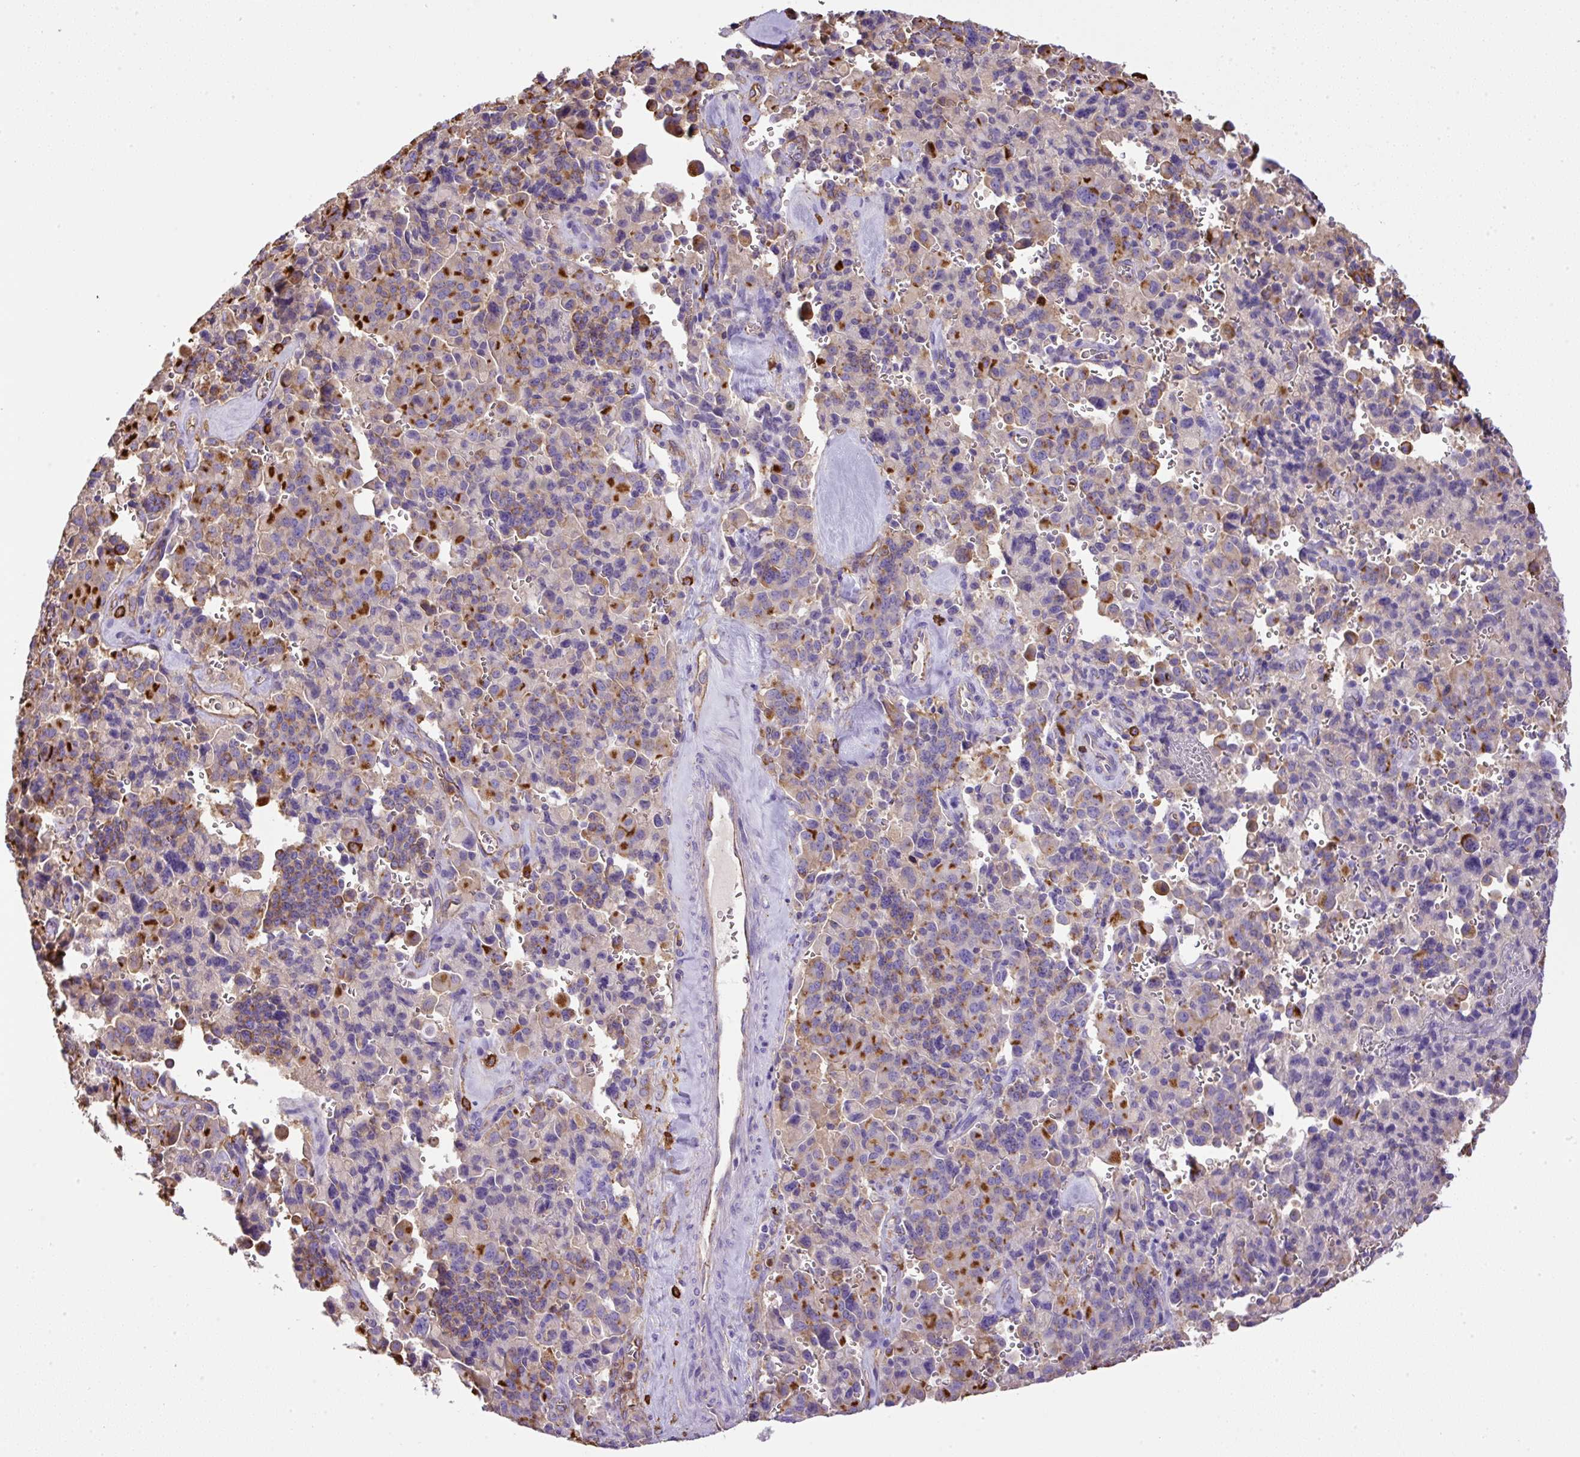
{"staining": {"intensity": "strong", "quantity": "<25%", "location": "cytoplasmic/membranous"}, "tissue": "pancreatic cancer", "cell_type": "Tumor cells", "image_type": "cancer", "snomed": [{"axis": "morphology", "description": "Adenocarcinoma, NOS"}, {"axis": "topography", "description": "Pancreas"}], "caption": "Human pancreatic cancer (adenocarcinoma) stained with a protein marker reveals strong staining in tumor cells.", "gene": "MAGEB5", "patient": {"sex": "male", "age": 65}}